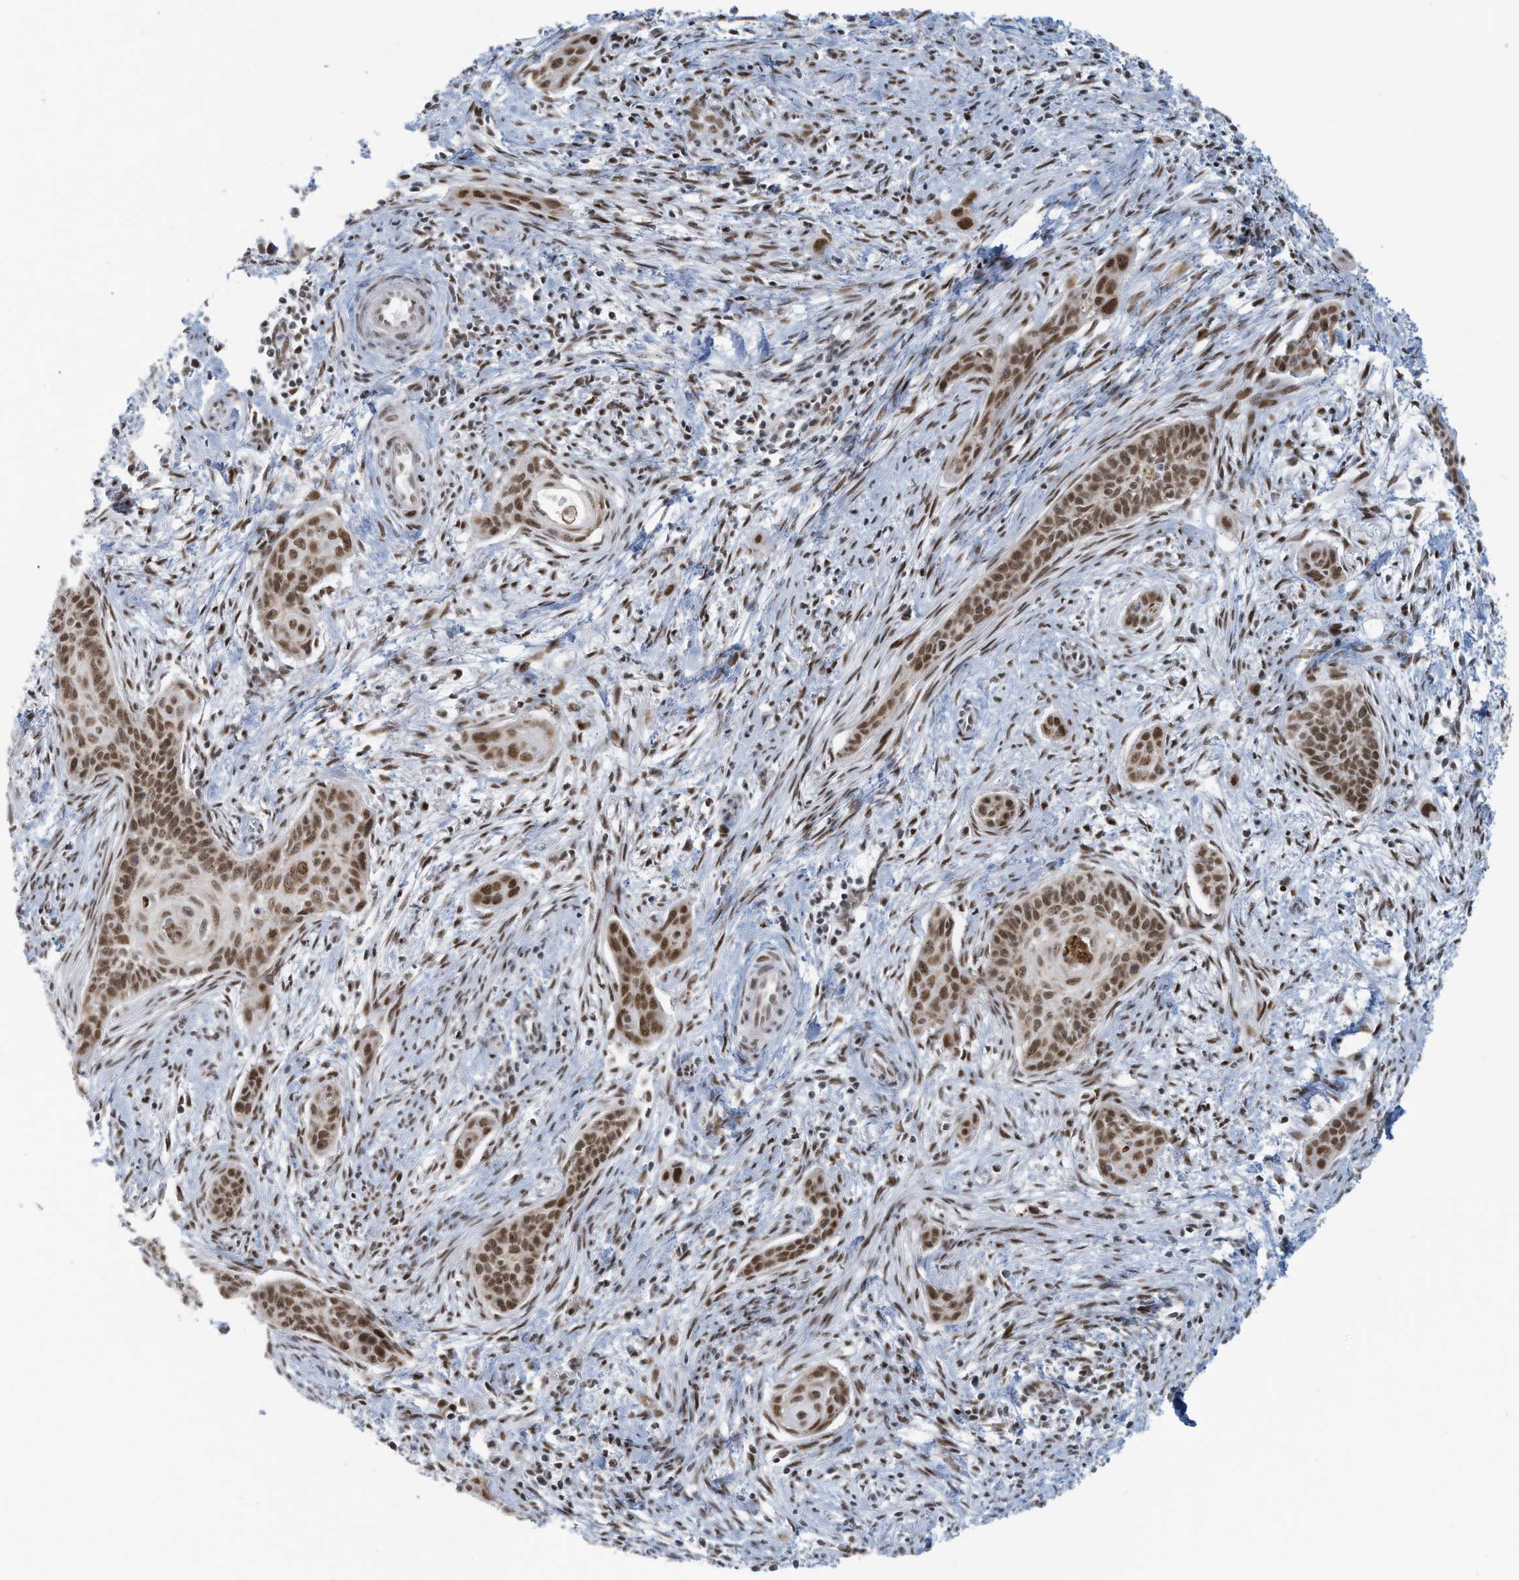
{"staining": {"intensity": "moderate", "quantity": ">75%", "location": "nuclear"}, "tissue": "cervical cancer", "cell_type": "Tumor cells", "image_type": "cancer", "snomed": [{"axis": "morphology", "description": "Squamous cell carcinoma, NOS"}, {"axis": "topography", "description": "Cervix"}], "caption": "This photomicrograph displays immunohistochemistry staining of human squamous cell carcinoma (cervical), with medium moderate nuclear staining in approximately >75% of tumor cells.", "gene": "ECT2L", "patient": {"sex": "female", "age": 33}}